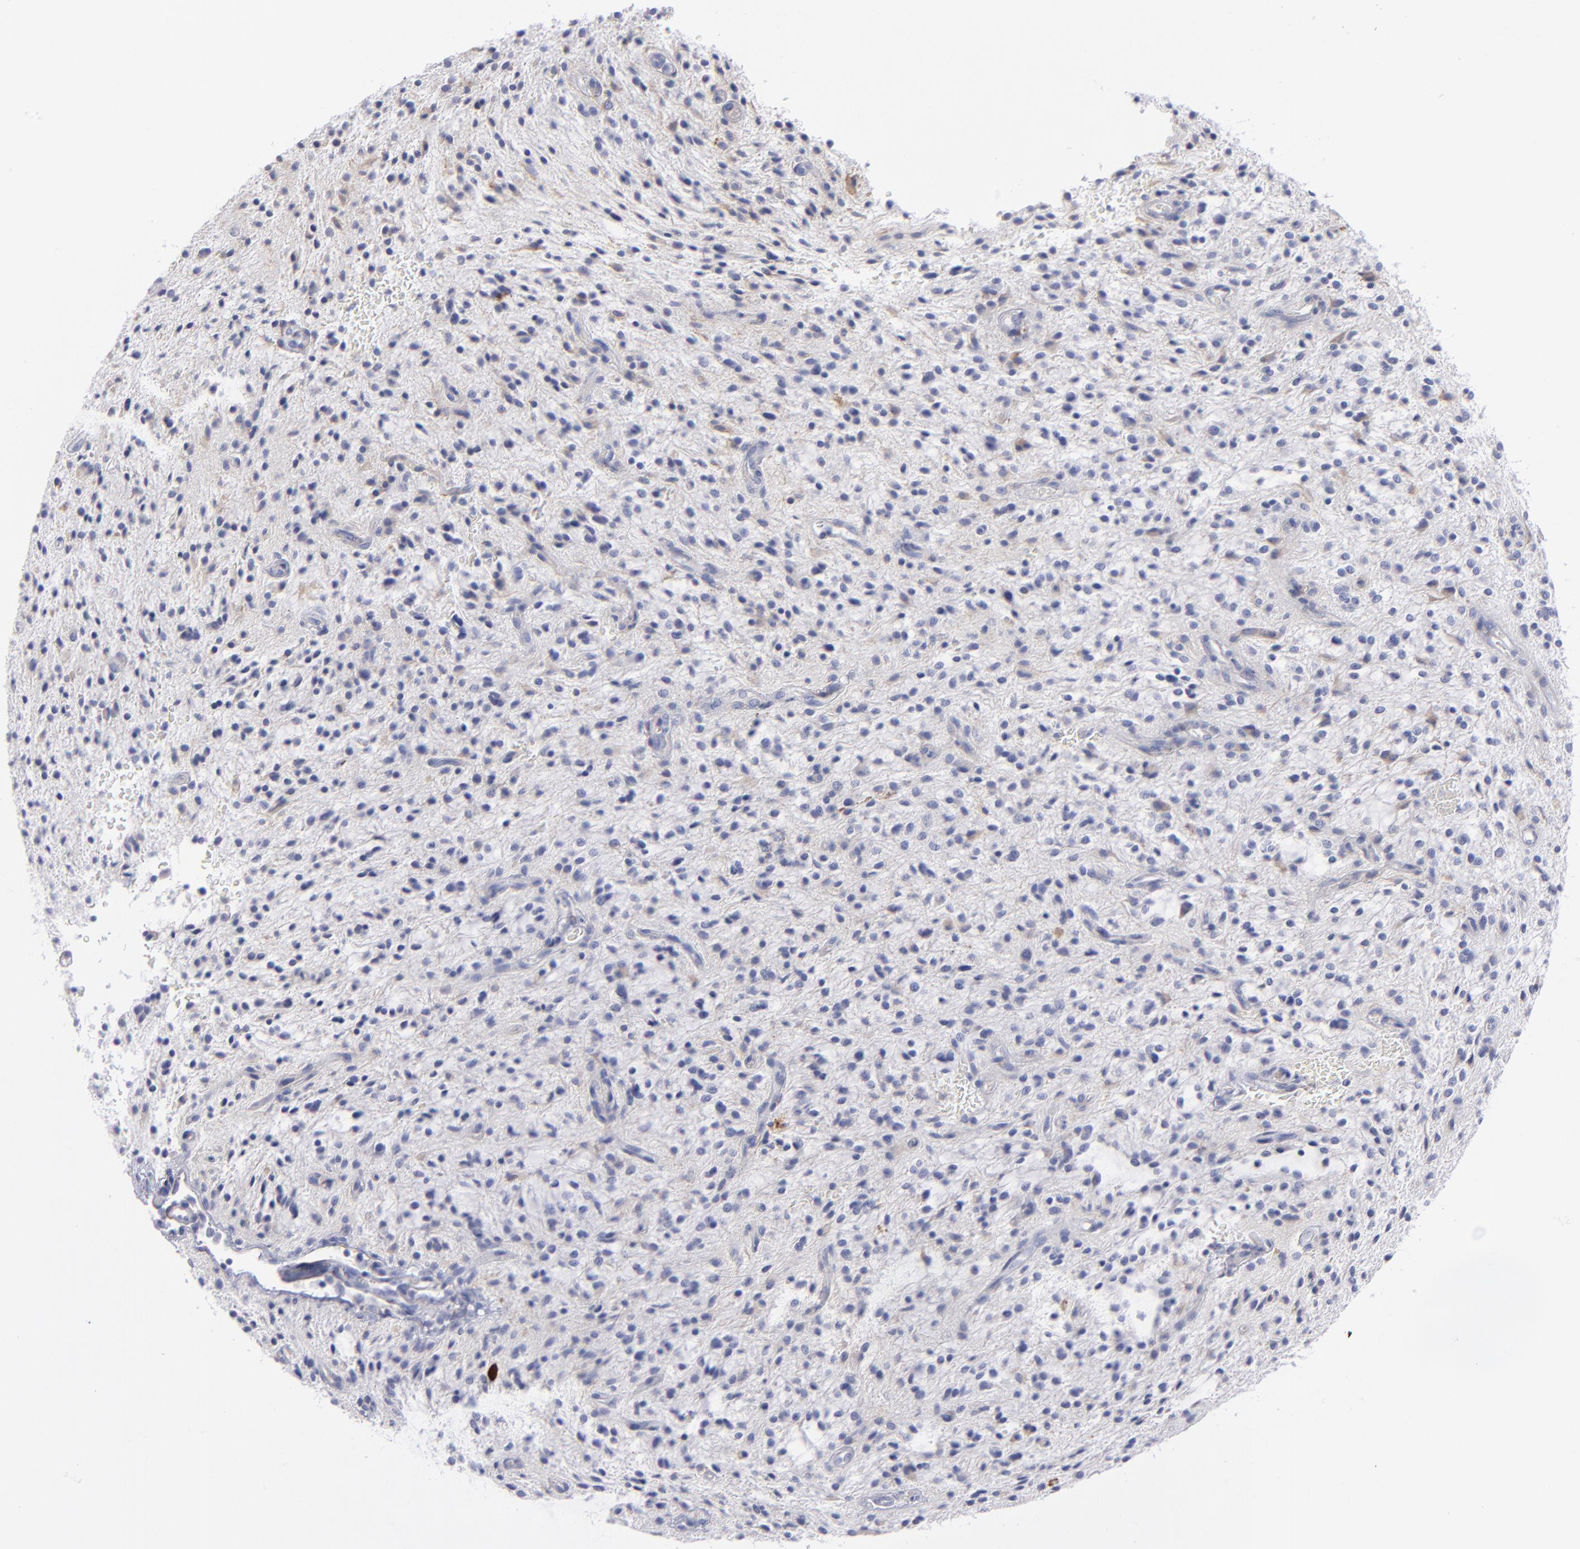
{"staining": {"intensity": "weak", "quantity": "<25%", "location": "cytoplasmic/membranous"}, "tissue": "glioma", "cell_type": "Tumor cells", "image_type": "cancer", "snomed": [{"axis": "morphology", "description": "Glioma, malignant, NOS"}, {"axis": "topography", "description": "Cerebellum"}], "caption": "An IHC micrograph of glioma is shown. There is no staining in tumor cells of glioma.", "gene": "MFGE8", "patient": {"sex": "female", "age": 10}}